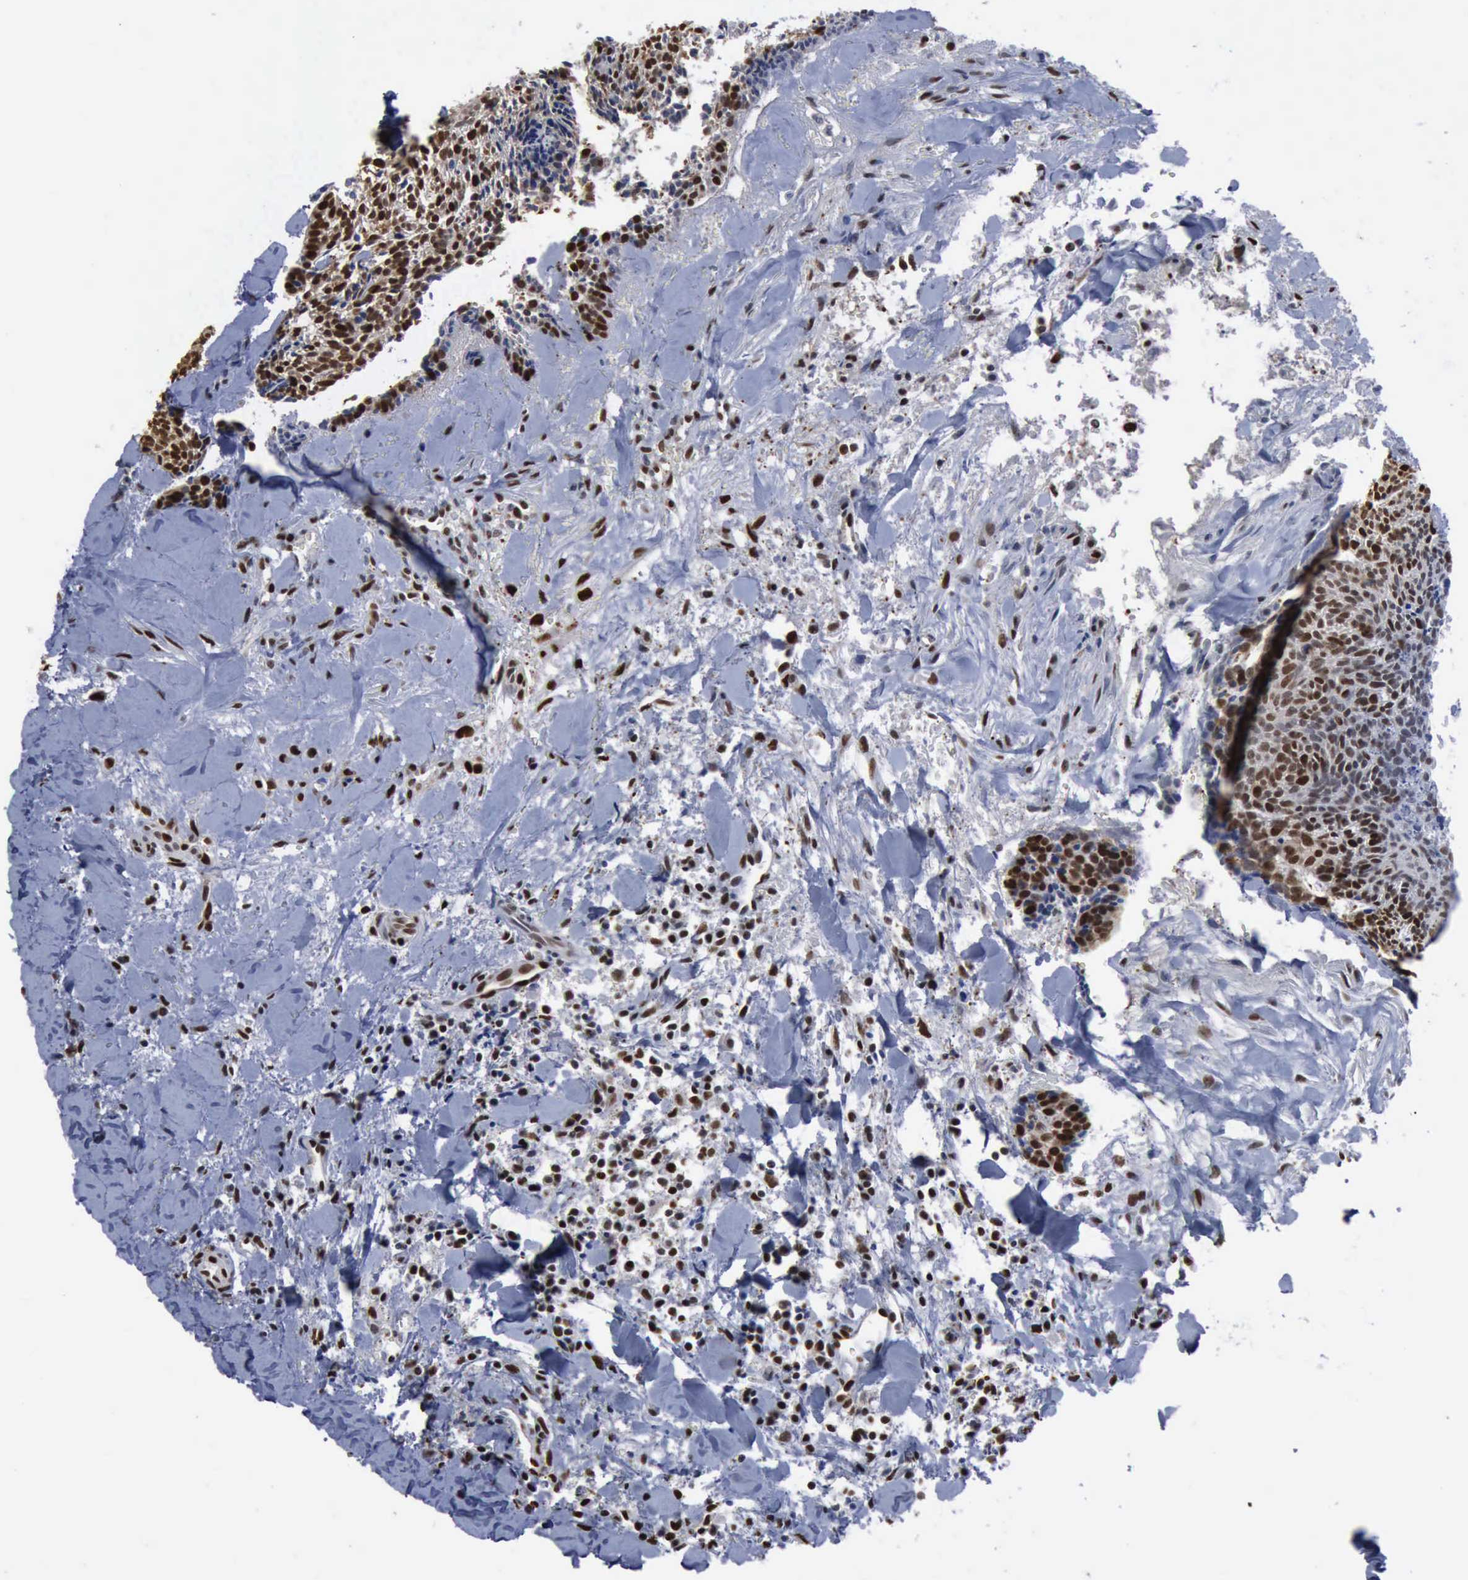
{"staining": {"intensity": "moderate", "quantity": ">75%", "location": "nuclear"}, "tissue": "head and neck cancer", "cell_type": "Tumor cells", "image_type": "cancer", "snomed": [{"axis": "morphology", "description": "Squamous cell carcinoma, NOS"}, {"axis": "topography", "description": "Salivary gland"}, {"axis": "topography", "description": "Head-Neck"}], "caption": "Immunohistochemical staining of human head and neck cancer (squamous cell carcinoma) demonstrates medium levels of moderate nuclear positivity in about >75% of tumor cells.", "gene": "PCNA", "patient": {"sex": "male", "age": 70}}